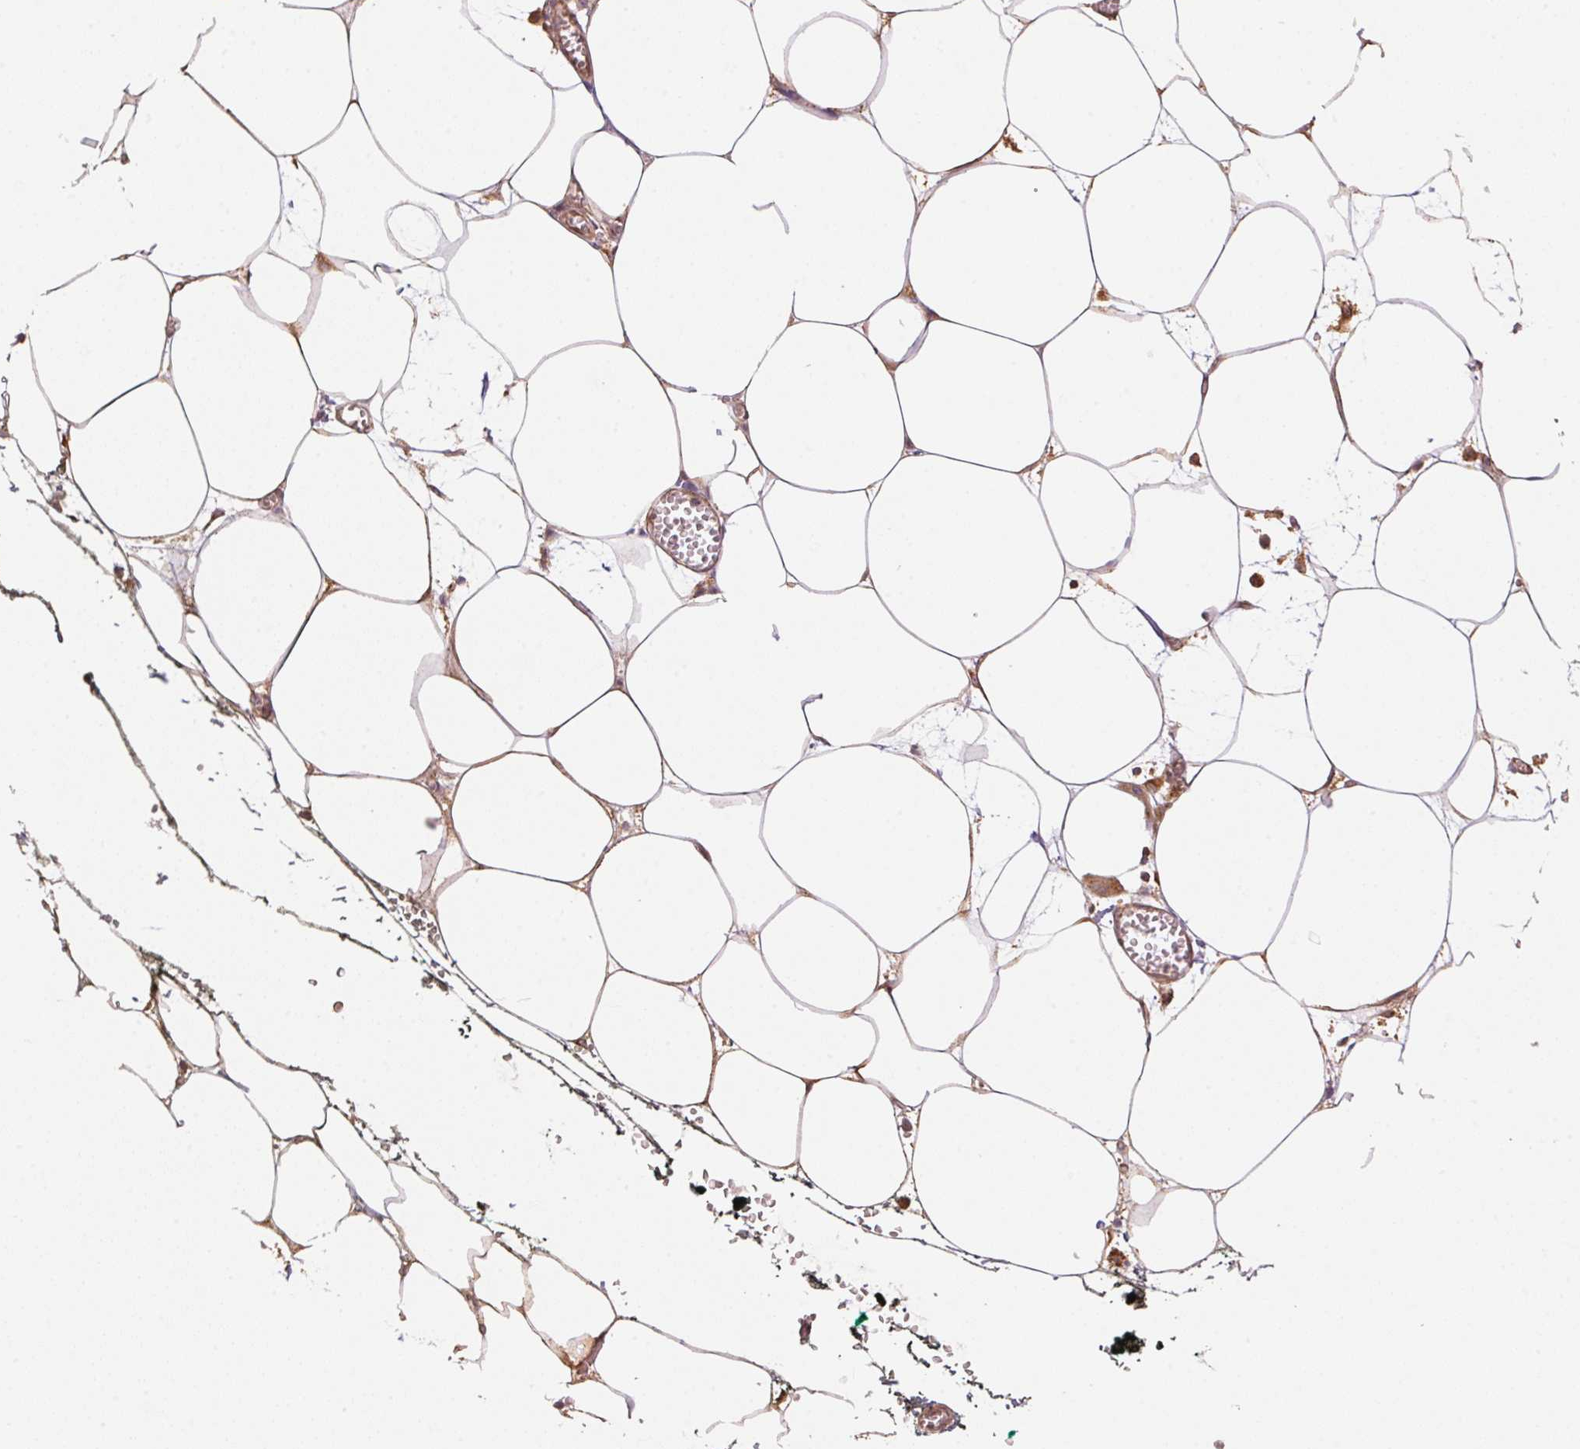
{"staining": {"intensity": "weak", "quantity": ">75%", "location": "cytoplasmic/membranous"}, "tissue": "adipose tissue", "cell_type": "Adipocytes", "image_type": "normal", "snomed": [{"axis": "morphology", "description": "Normal tissue, NOS"}, {"axis": "topography", "description": "Adipose tissue"}, {"axis": "topography", "description": "Pancreas"}, {"axis": "topography", "description": "Peripheral nerve tissue"}], "caption": "Benign adipose tissue exhibits weak cytoplasmic/membranous expression in about >75% of adipocytes (DAB = brown stain, brightfield microscopy at high magnification)..", "gene": "C6orf163", "patient": {"sex": "female", "age": 58}}